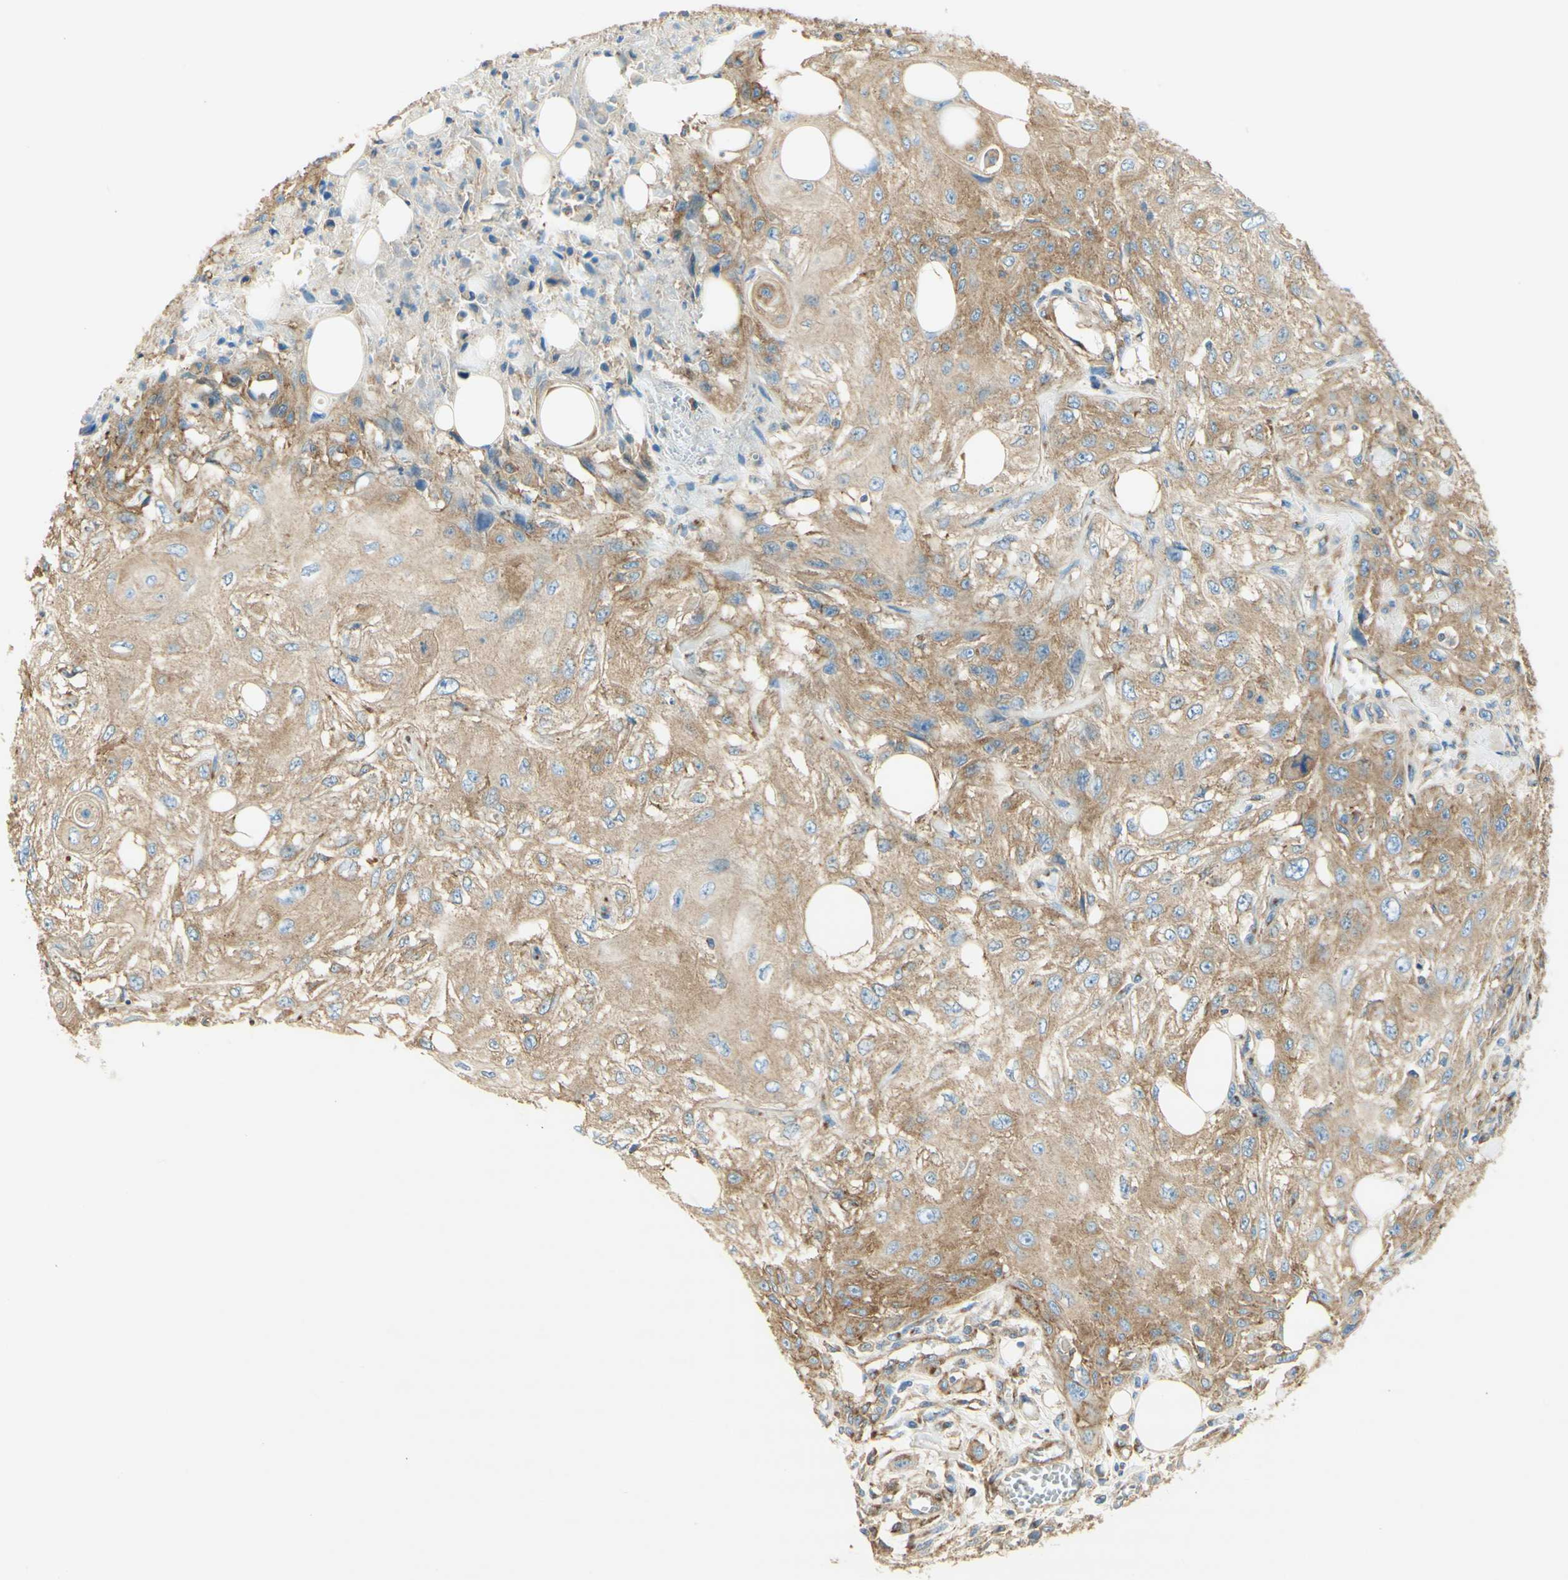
{"staining": {"intensity": "moderate", "quantity": "25%-75%", "location": "cytoplasmic/membranous"}, "tissue": "skin cancer", "cell_type": "Tumor cells", "image_type": "cancer", "snomed": [{"axis": "morphology", "description": "Squamous cell carcinoma, NOS"}, {"axis": "topography", "description": "Skin"}], "caption": "The image reveals immunohistochemical staining of skin cancer. There is moderate cytoplasmic/membranous staining is seen in approximately 25%-75% of tumor cells.", "gene": "CLTC", "patient": {"sex": "male", "age": 75}}